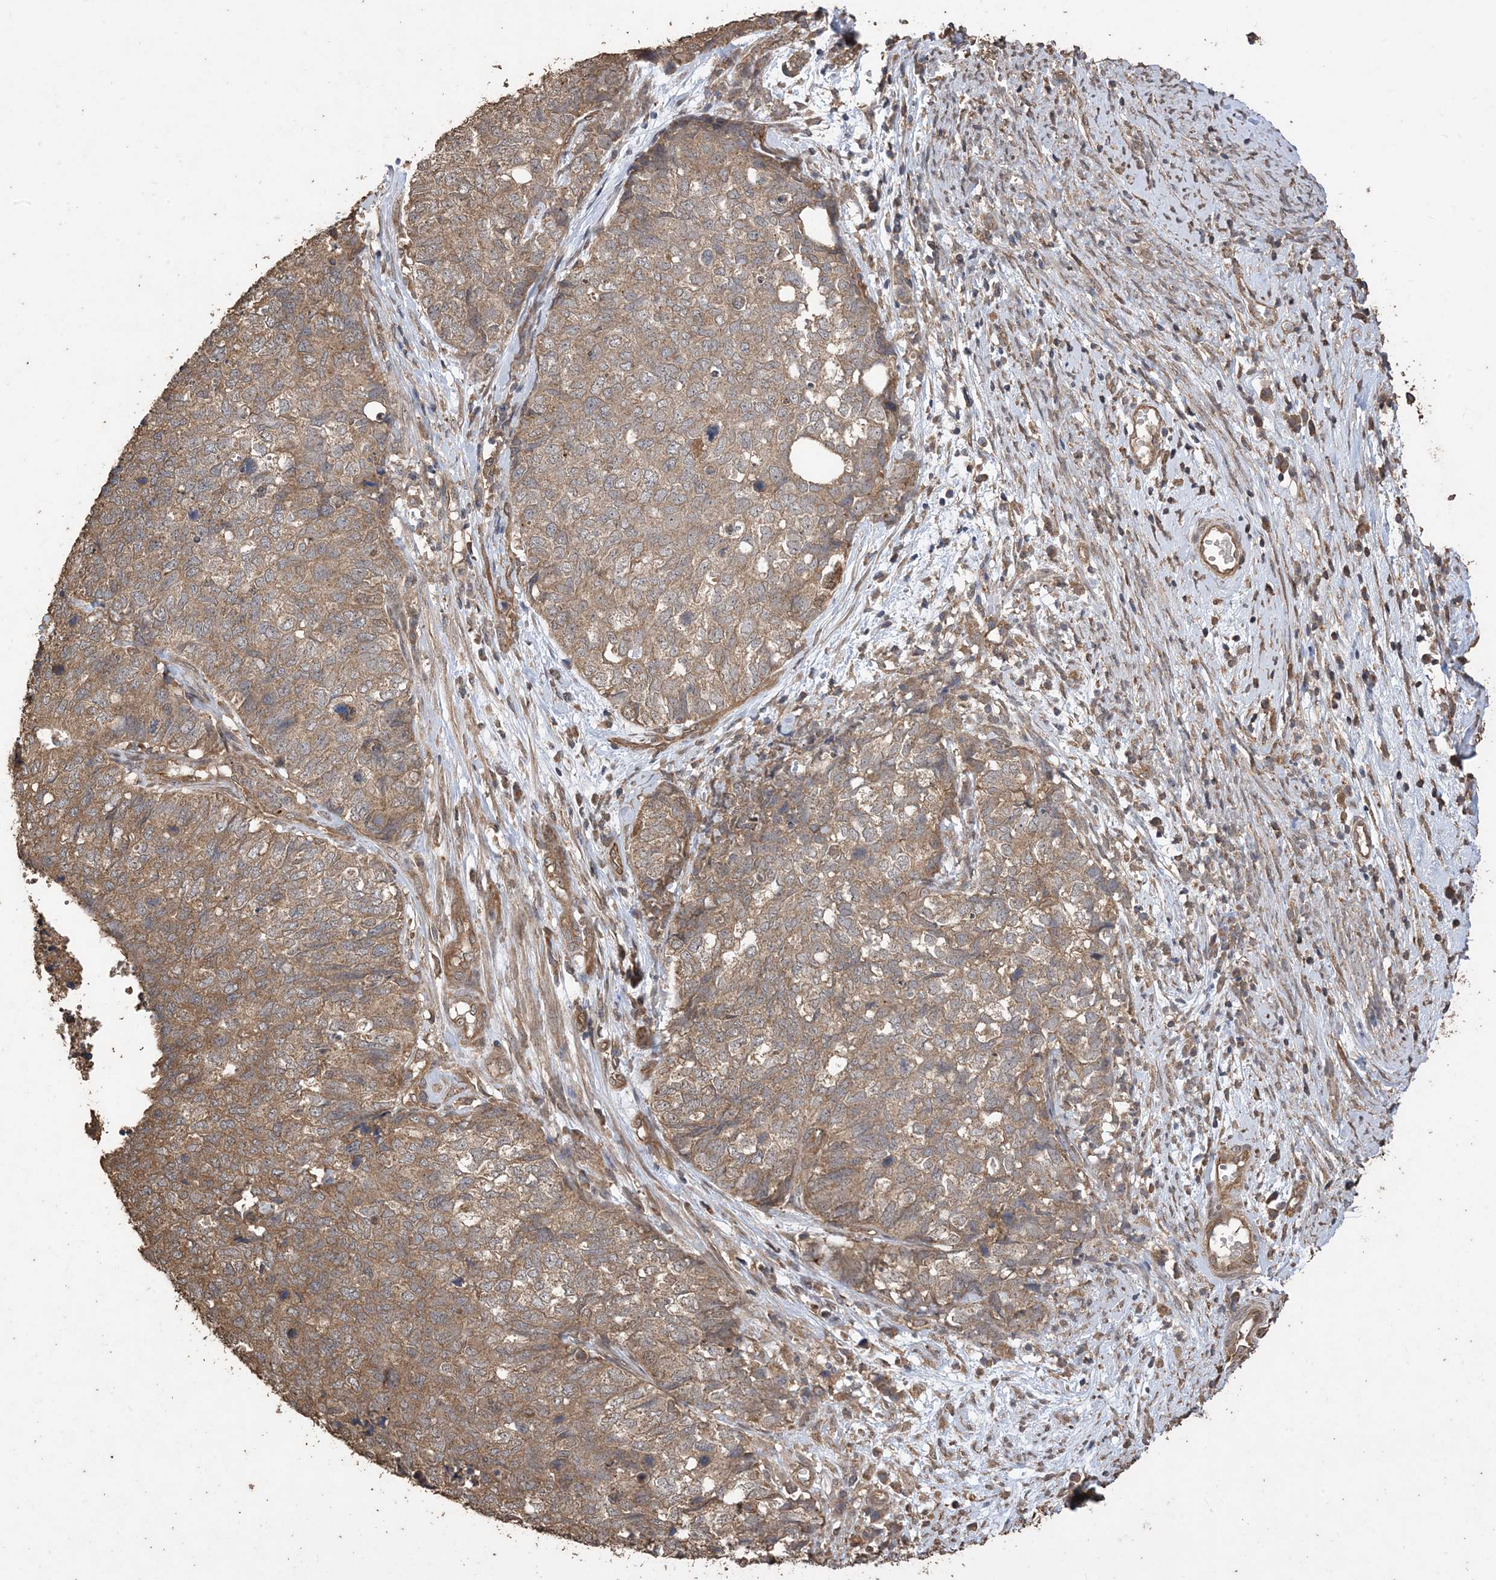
{"staining": {"intensity": "moderate", "quantity": ">75%", "location": "cytoplasmic/membranous"}, "tissue": "cervical cancer", "cell_type": "Tumor cells", "image_type": "cancer", "snomed": [{"axis": "morphology", "description": "Squamous cell carcinoma, NOS"}, {"axis": "topography", "description": "Cervix"}], "caption": "Moderate cytoplasmic/membranous expression is identified in about >75% of tumor cells in cervical squamous cell carcinoma.", "gene": "ZKSCAN5", "patient": {"sex": "female", "age": 63}}